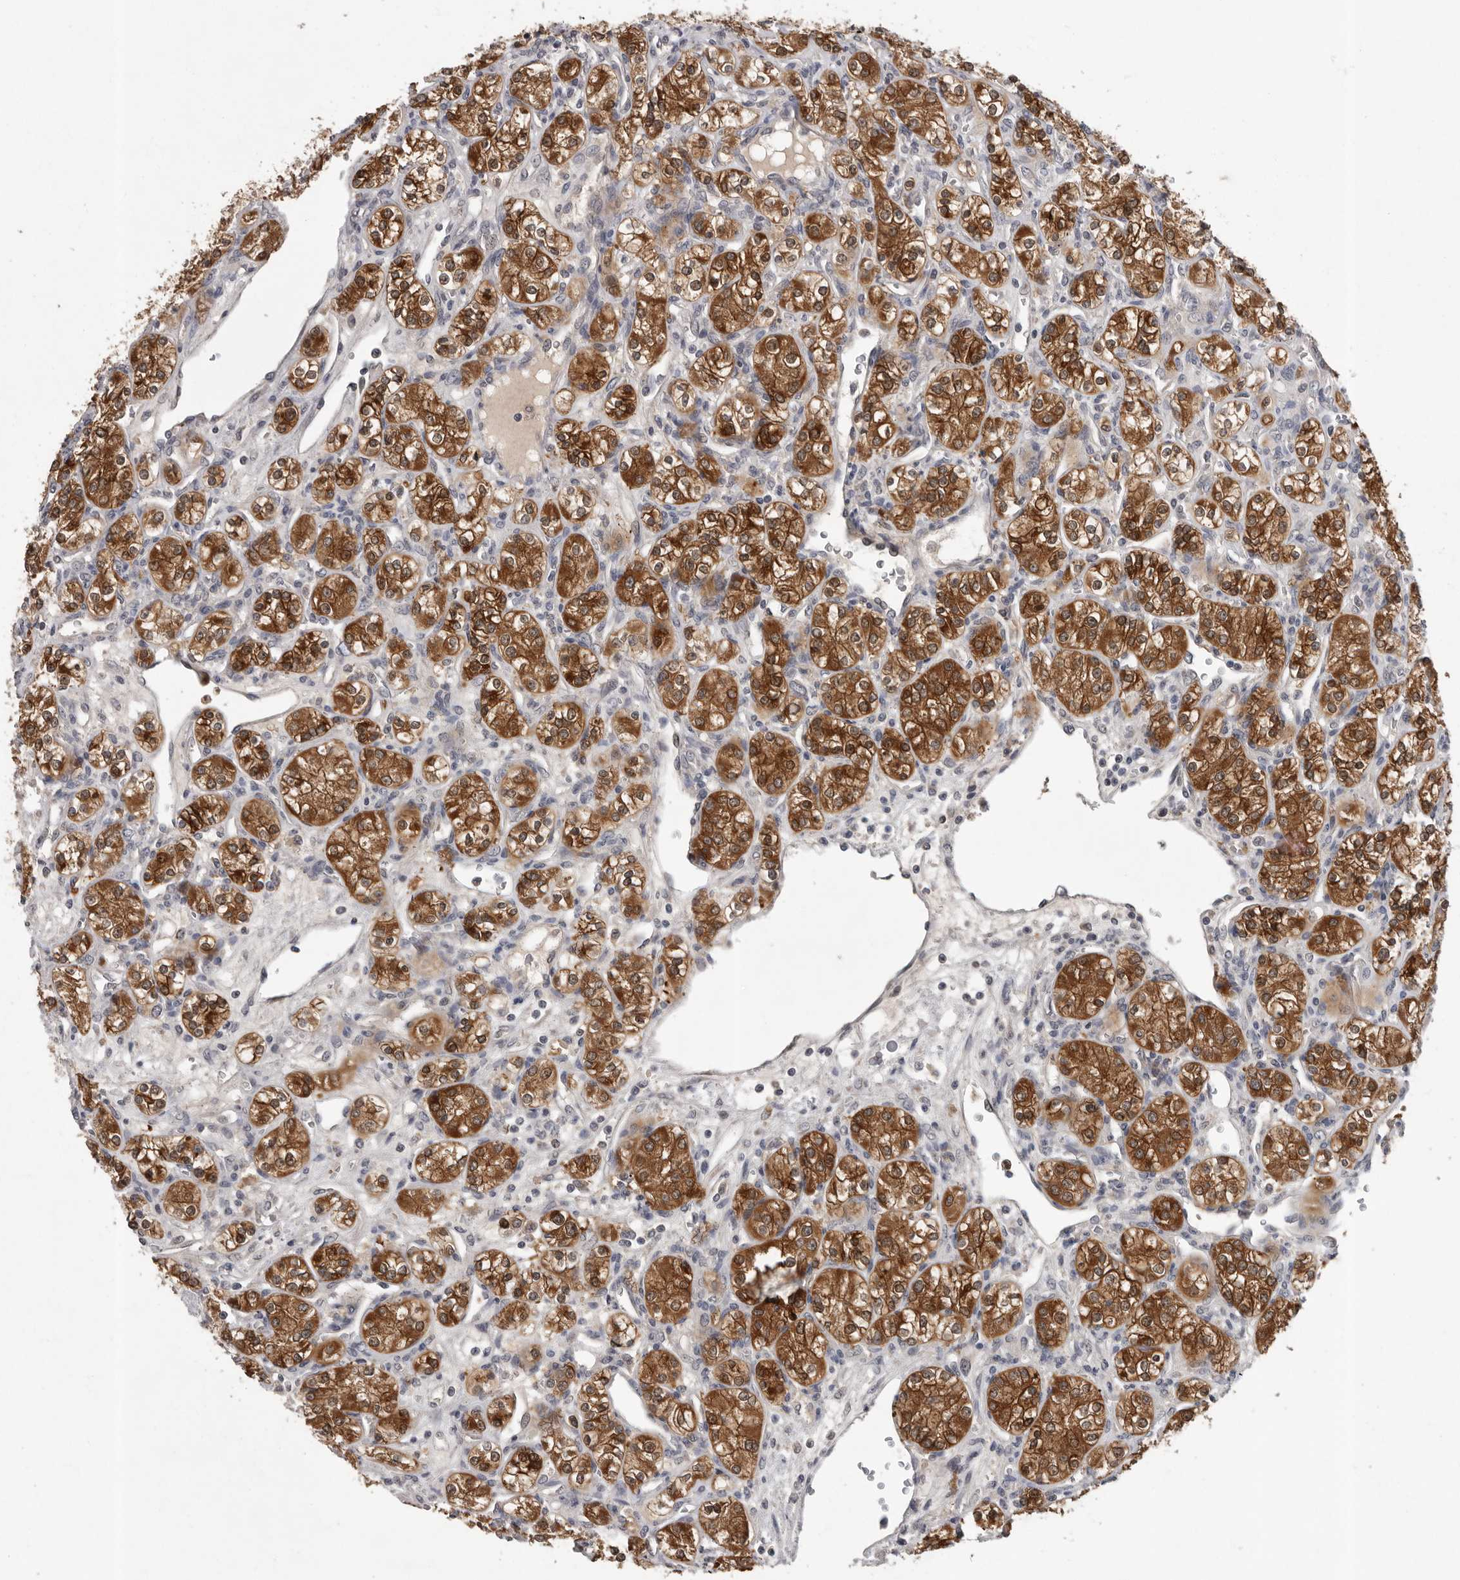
{"staining": {"intensity": "strong", "quantity": ">75%", "location": "cytoplasmic/membranous"}, "tissue": "renal cancer", "cell_type": "Tumor cells", "image_type": "cancer", "snomed": [{"axis": "morphology", "description": "Adenocarcinoma, NOS"}, {"axis": "topography", "description": "Kidney"}], "caption": "Immunohistochemical staining of adenocarcinoma (renal) displays strong cytoplasmic/membranous protein expression in approximately >75% of tumor cells.", "gene": "RALGPS2", "patient": {"sex": "male", "age": 77}}